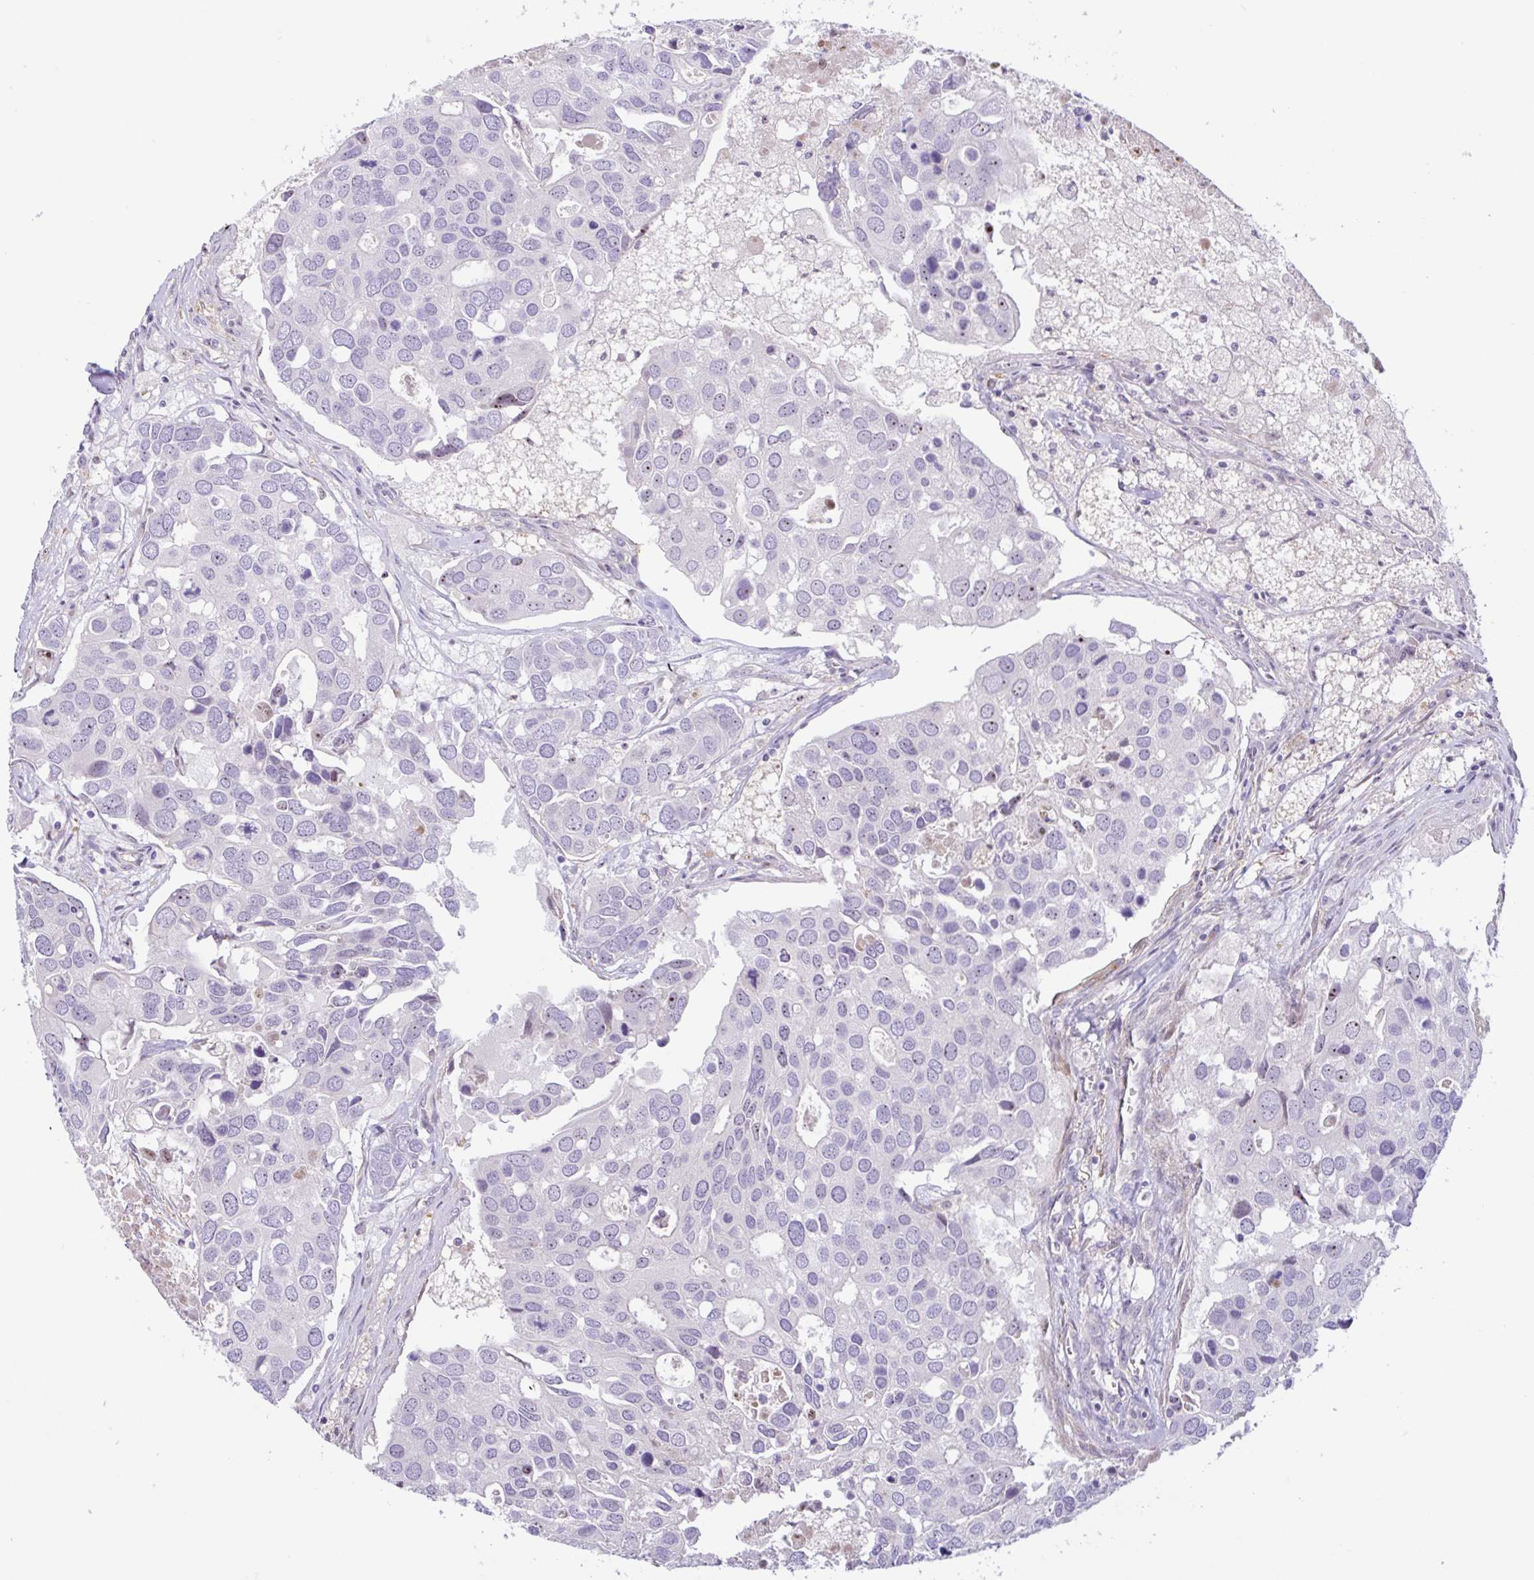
{"staining": {"intensity": "negative", "quantity": "none", "location": "none"}, "tissue": "breast cancer", "cell_type": "Tumor cells", "image_type": "cancer", "snomed": [{"axis": "morphology", "description": "Duct carcinoma"}, {"axis": "topography", "description": "Breast"}], "caption": "Breast cancer was stained to show a protein in brown. There is no significant positivity in tumor cells.", "gene": "MXRA8", "patient": {"sex": "female", "age": 83}}